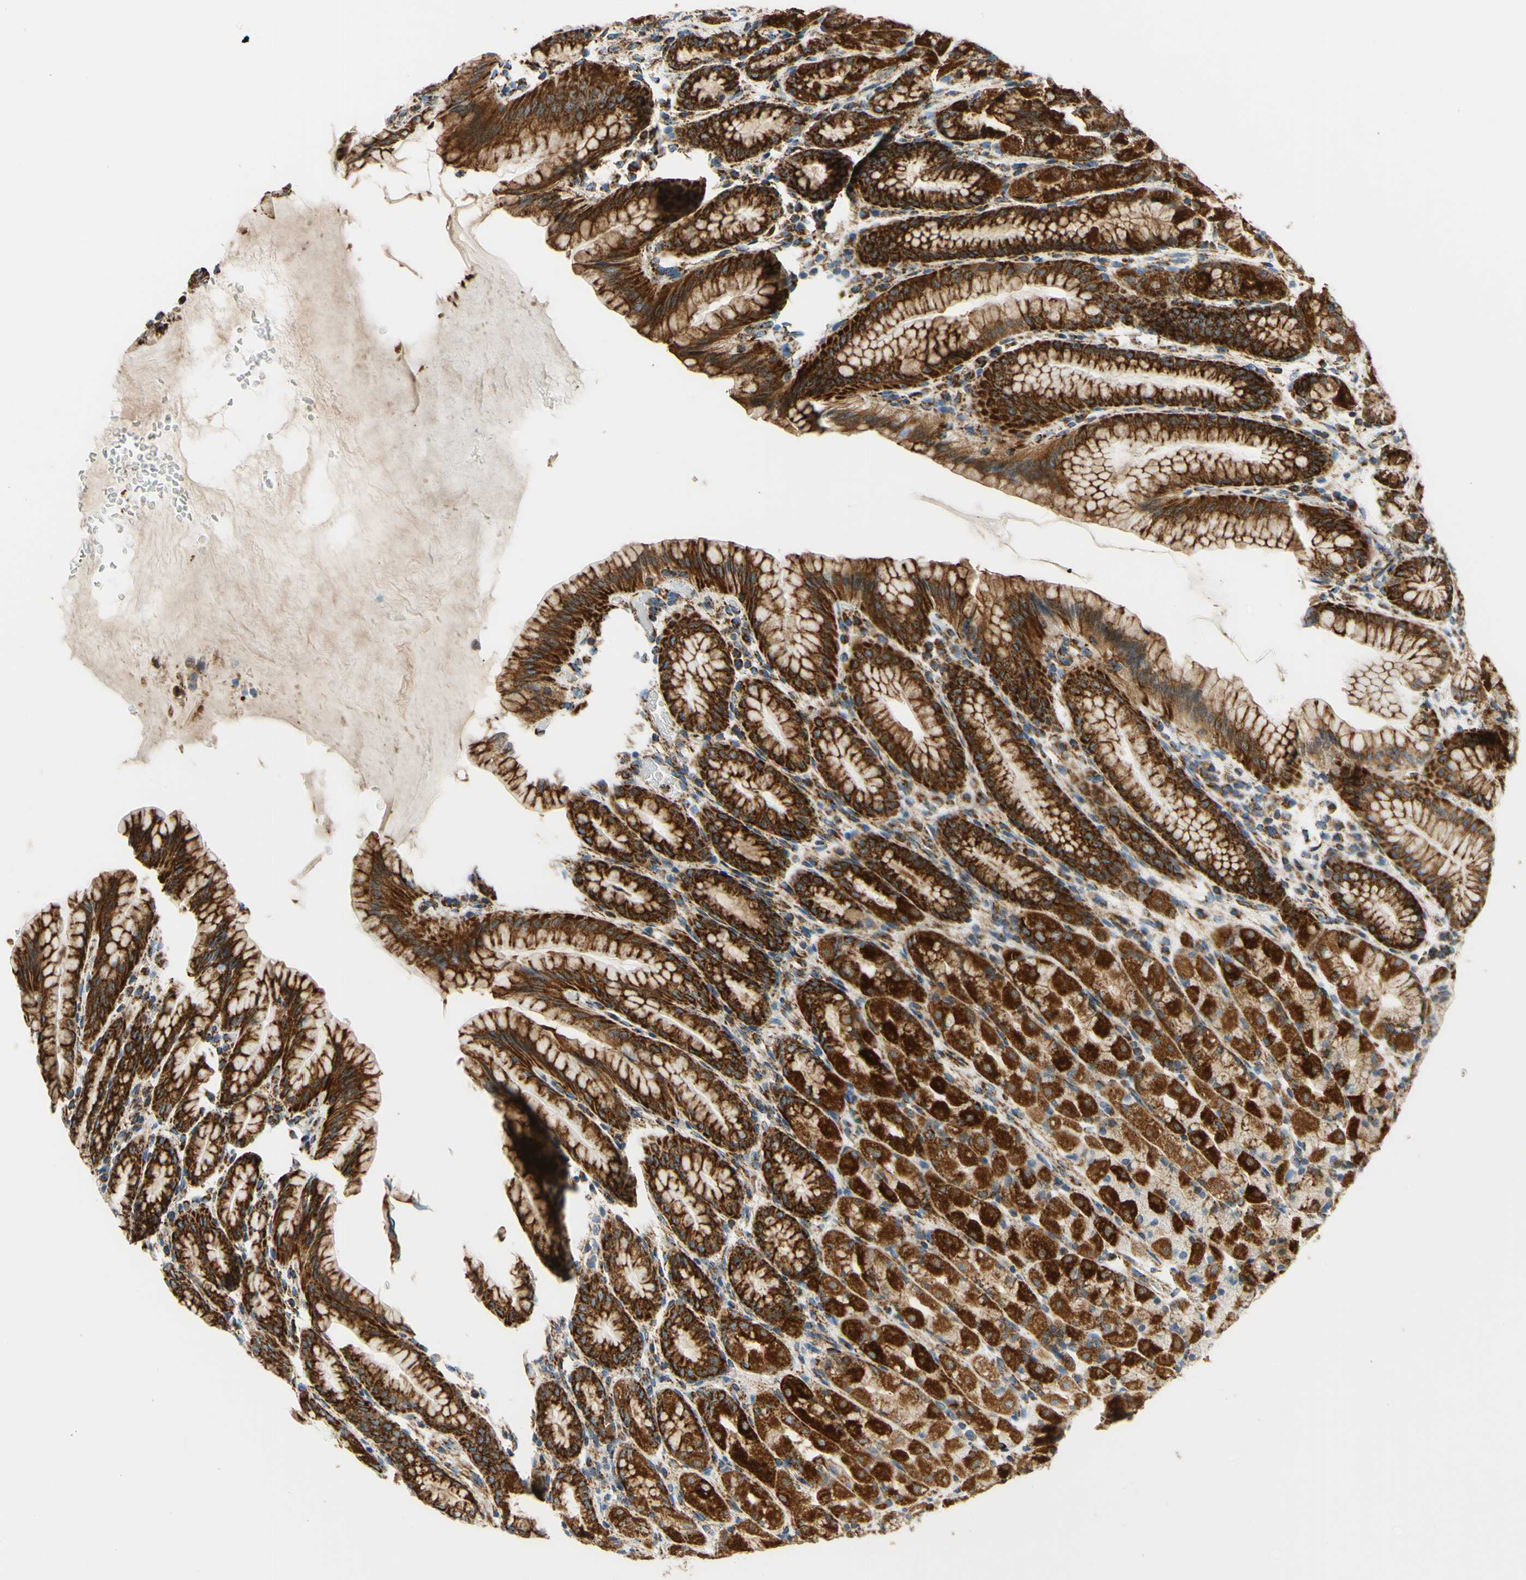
{"staining": {"intensity": "strong", "quantity": ">75%", "location": "cytoplasmic/membranous"}, "tissue": "stomach", "cell_type": "Glandular cells", "image_type": "normal", "snomed": [{"axis": "morphology", "description": "Normal tissue, NOS"}, {"axis": "topography", "description": "Stomach, upper"}], "caption": "Immunohistochemical staining of normal human stomach displays high levels of strong cytoplasmic/membranous staining in approximately >75% of glandular cells.", "gene": "MAVS", "patient": {"sex": "male", "age": 68}}